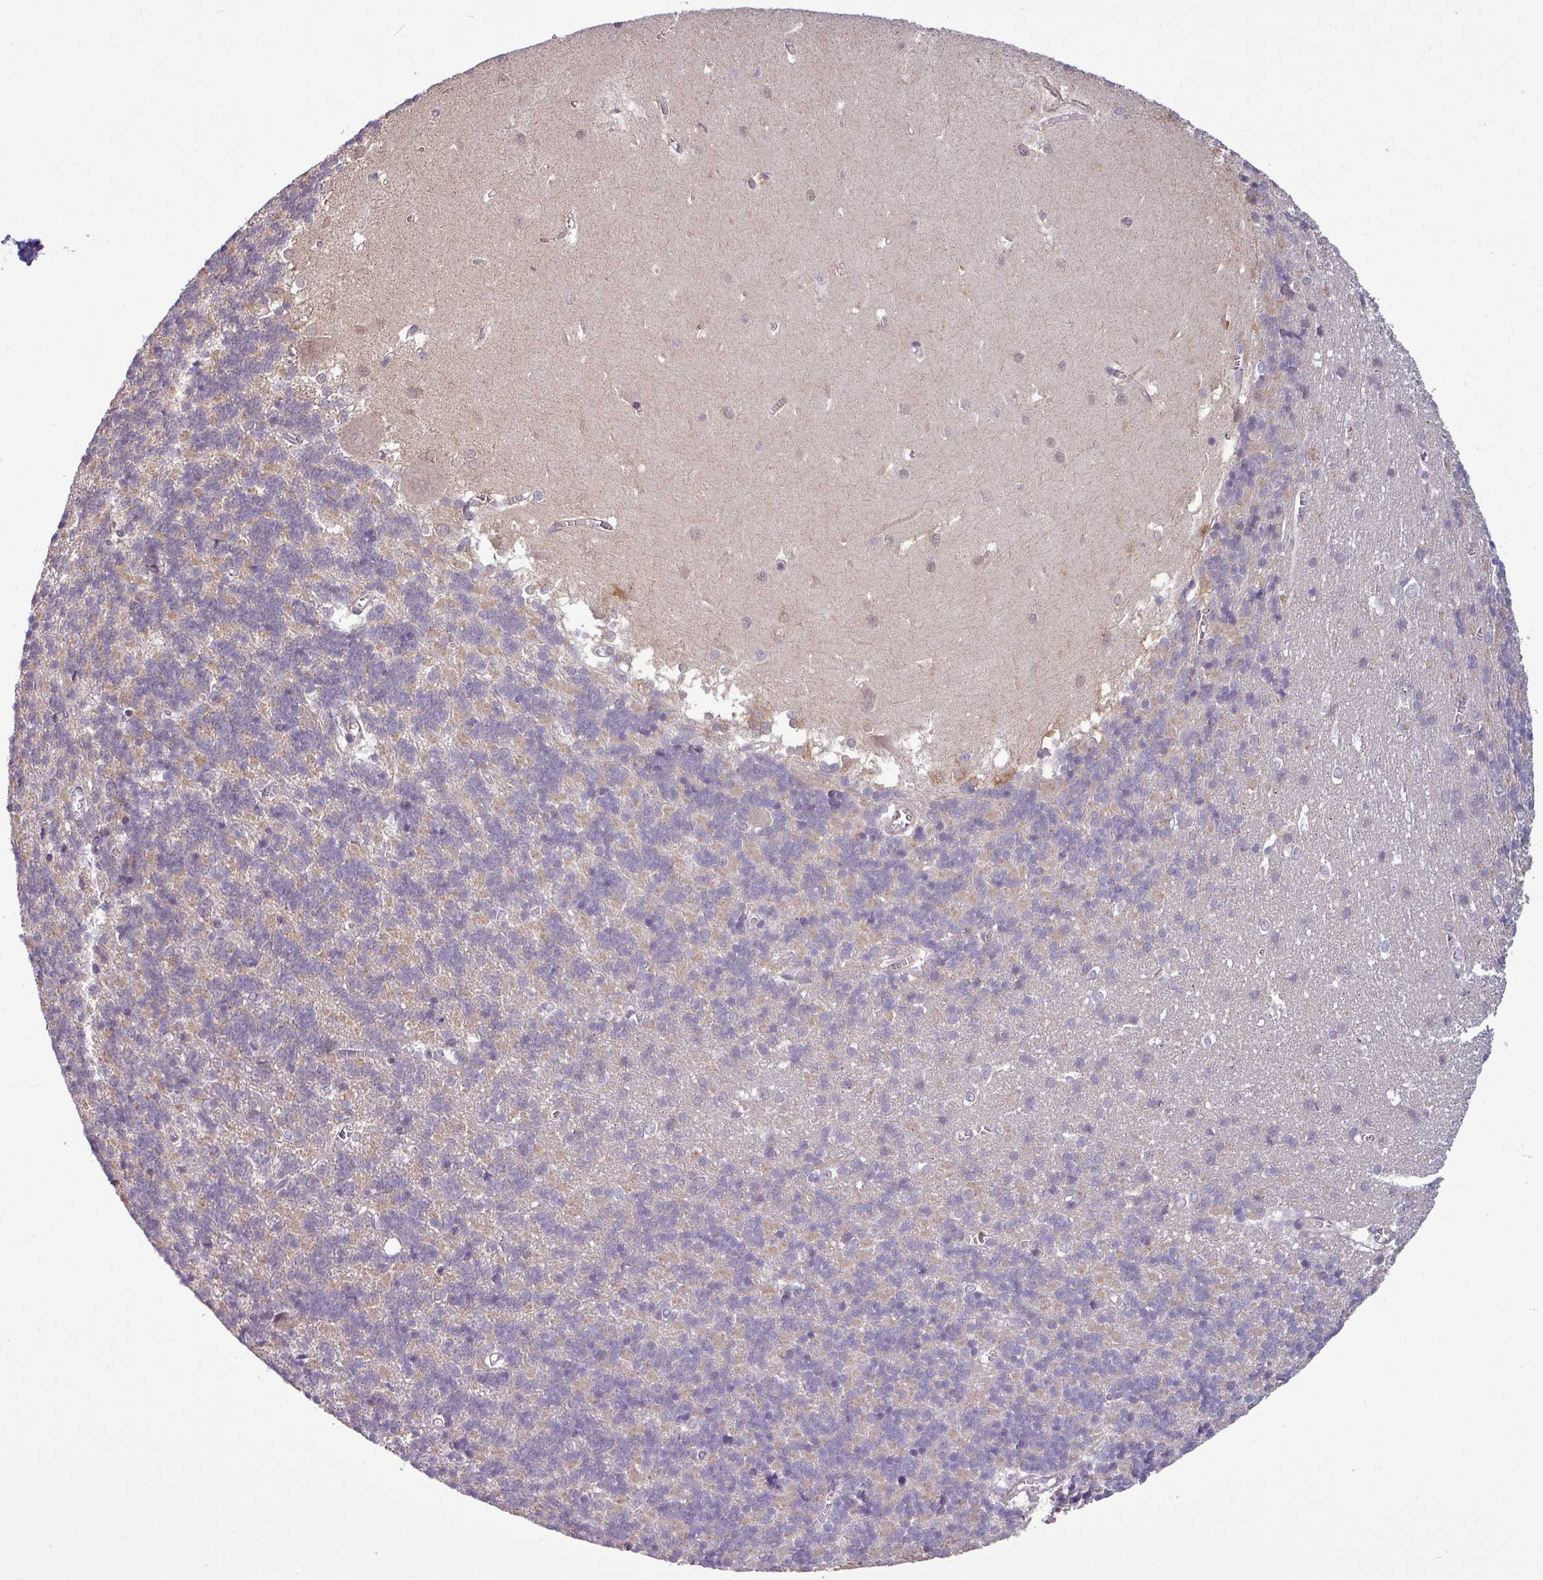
{"staining": {"intensity": "weak", "quantity": "25%-75%", "location": "cytoplasmic/membranous"}, "tissue": "cerebellum", "cell_type": "Cells in granular layer", "image_type": "normal", "snomed": [{"axis": "morphology", "description": "Normal tissue, NOS"}, {"axis": "topography", "description": "Cerebellum"}], "caption": "Immunohistochemistry (IHC) photomicrograph of benign human cerebellum stained for a protein (brown), which demonstrates low levels of weak cytoplasmic/membranous staining in approximately 25%-75% of cells in granular layer.", "gene": "ZNF217", "patient": {"sex": "male", "age": 37}}